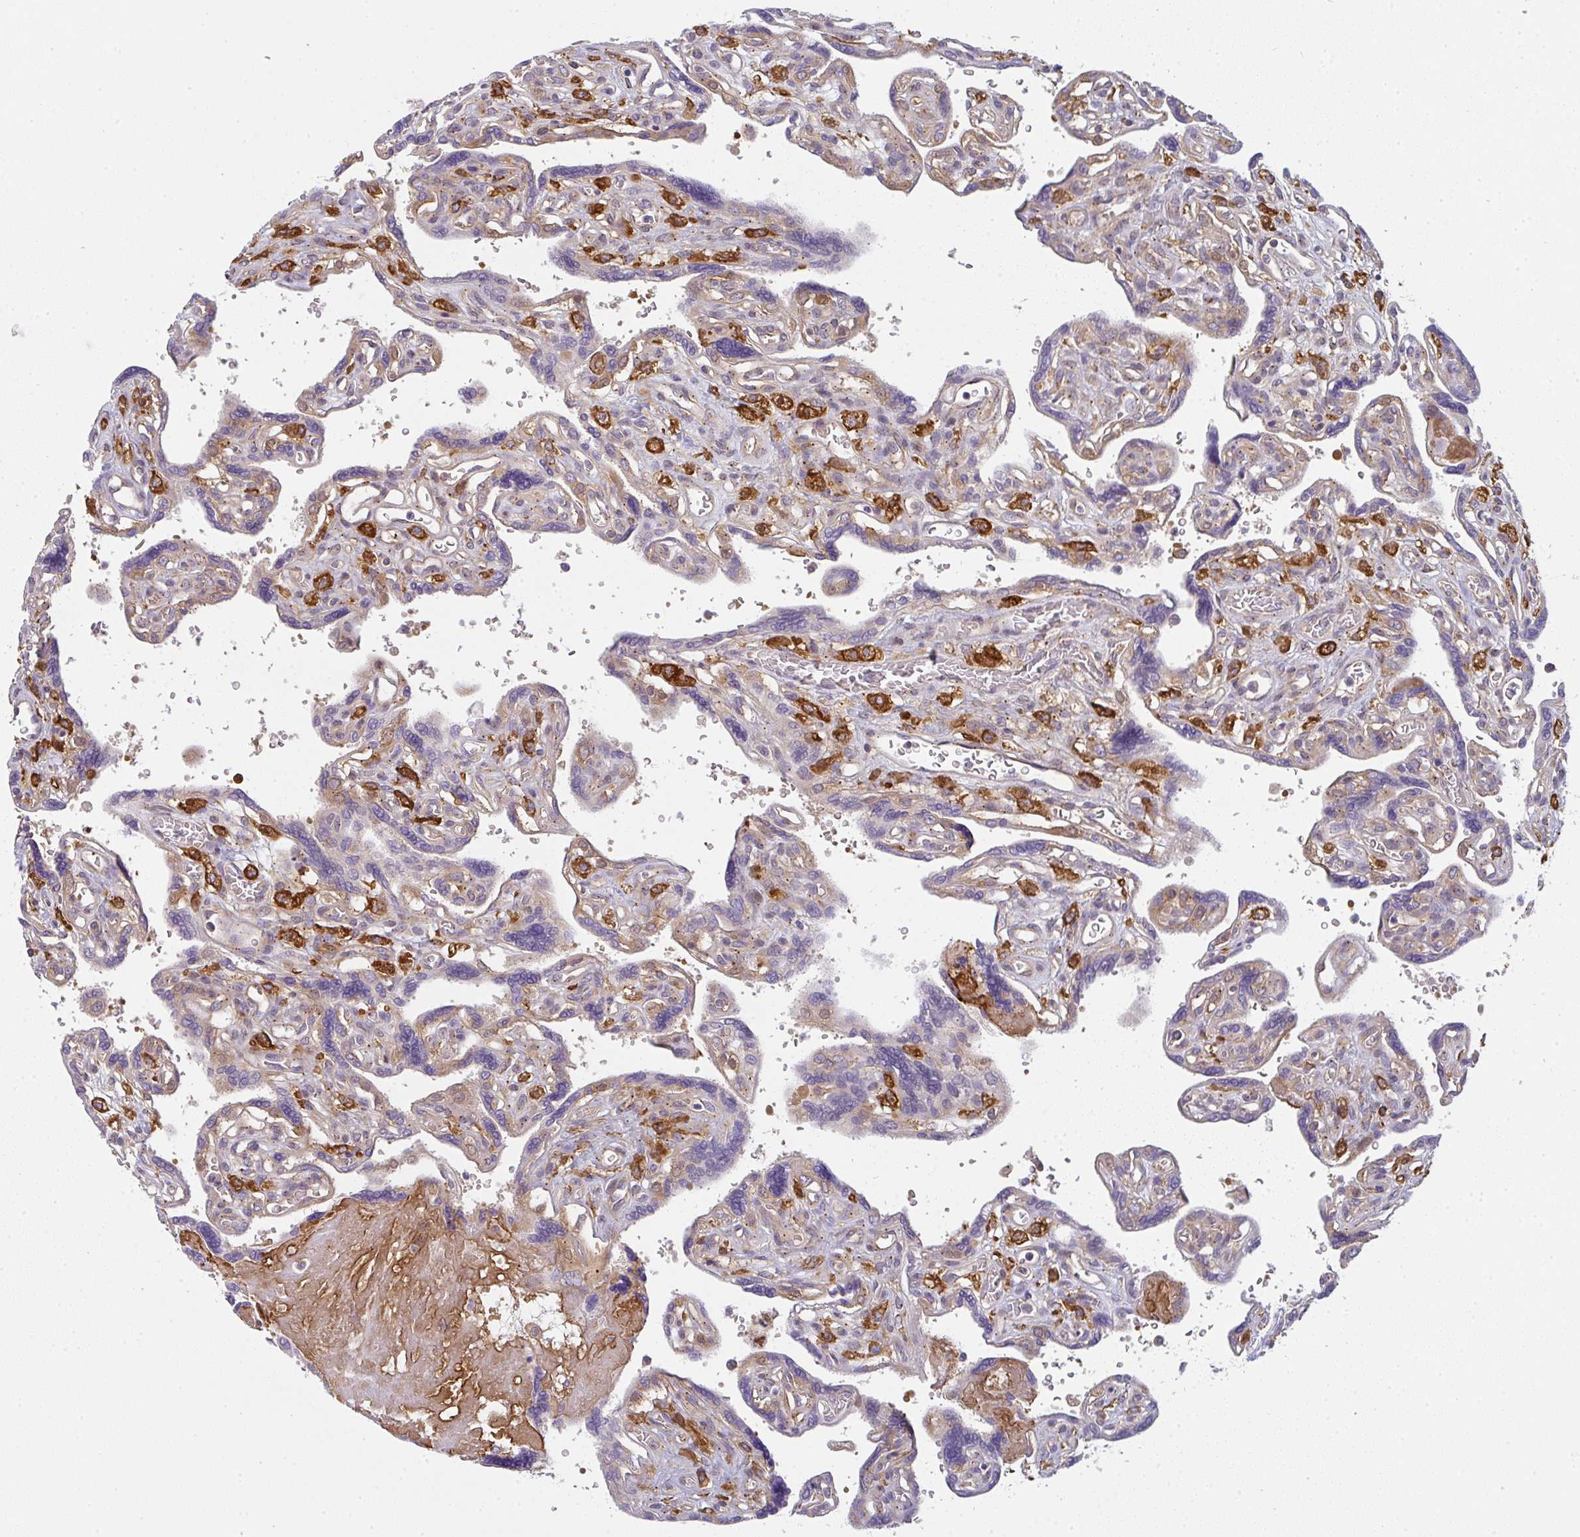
{"staining": {"intensity": "weak", "quantity": "25%-75%", "location": "cytoplasmic/membranous"}, "tissue": "placenta", "cell_type": "Trophoblastic cells", "image_type": "normal", "snomed": [{"axis": "morphology", "description": "Normal tissue, NOS"}, {"axis": "topography", "description": "Placenta"}], "caption": "A brown stain labels weak cytoplasmic/membranous staining of a protein in trophoblastic cells of unremarkable human placenta.", "gene": "SNX5", "patient": {"sex": "female", "age": 39}}